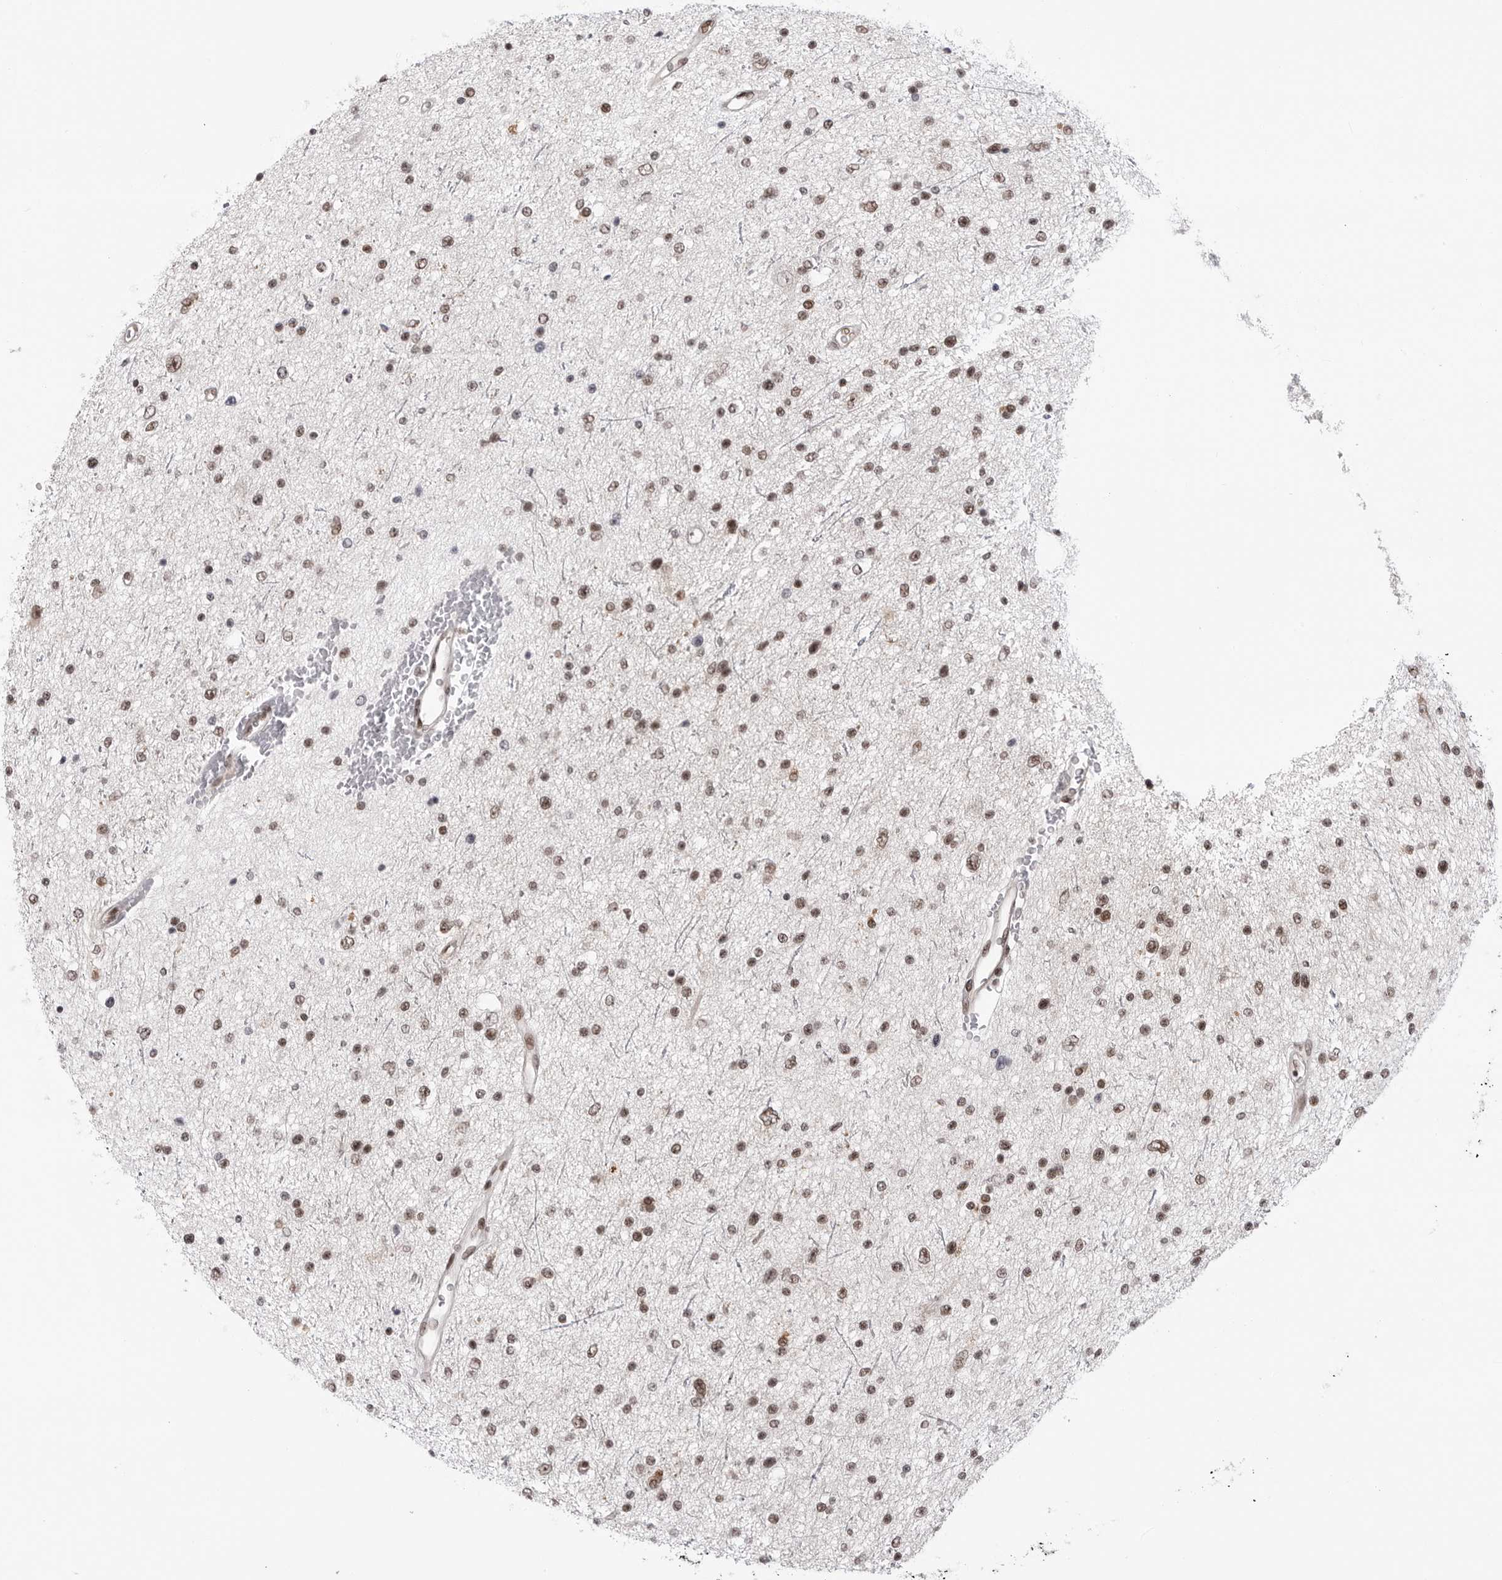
{"staining": {"intensity": "moderate", "quantity": ">75%", "location": "nuclear"}, "tissue": "glioma", "cell_type": "Tumor cells", "image_type": "cancer", "snomed": [{"axis": "morphology", "description": "Glioma, malignant, Low grade"}, {"axis": "topography", "description": "Brain"}], "caption": "Immunohistochemistry (DAB (3,3'-diaminobenzidine)) staining of glioma displays moderate nuclear protein staining in about >75% of tumor cells.", "gene": "TRIM66", "patient": {"sex": "female", "age": 37}}